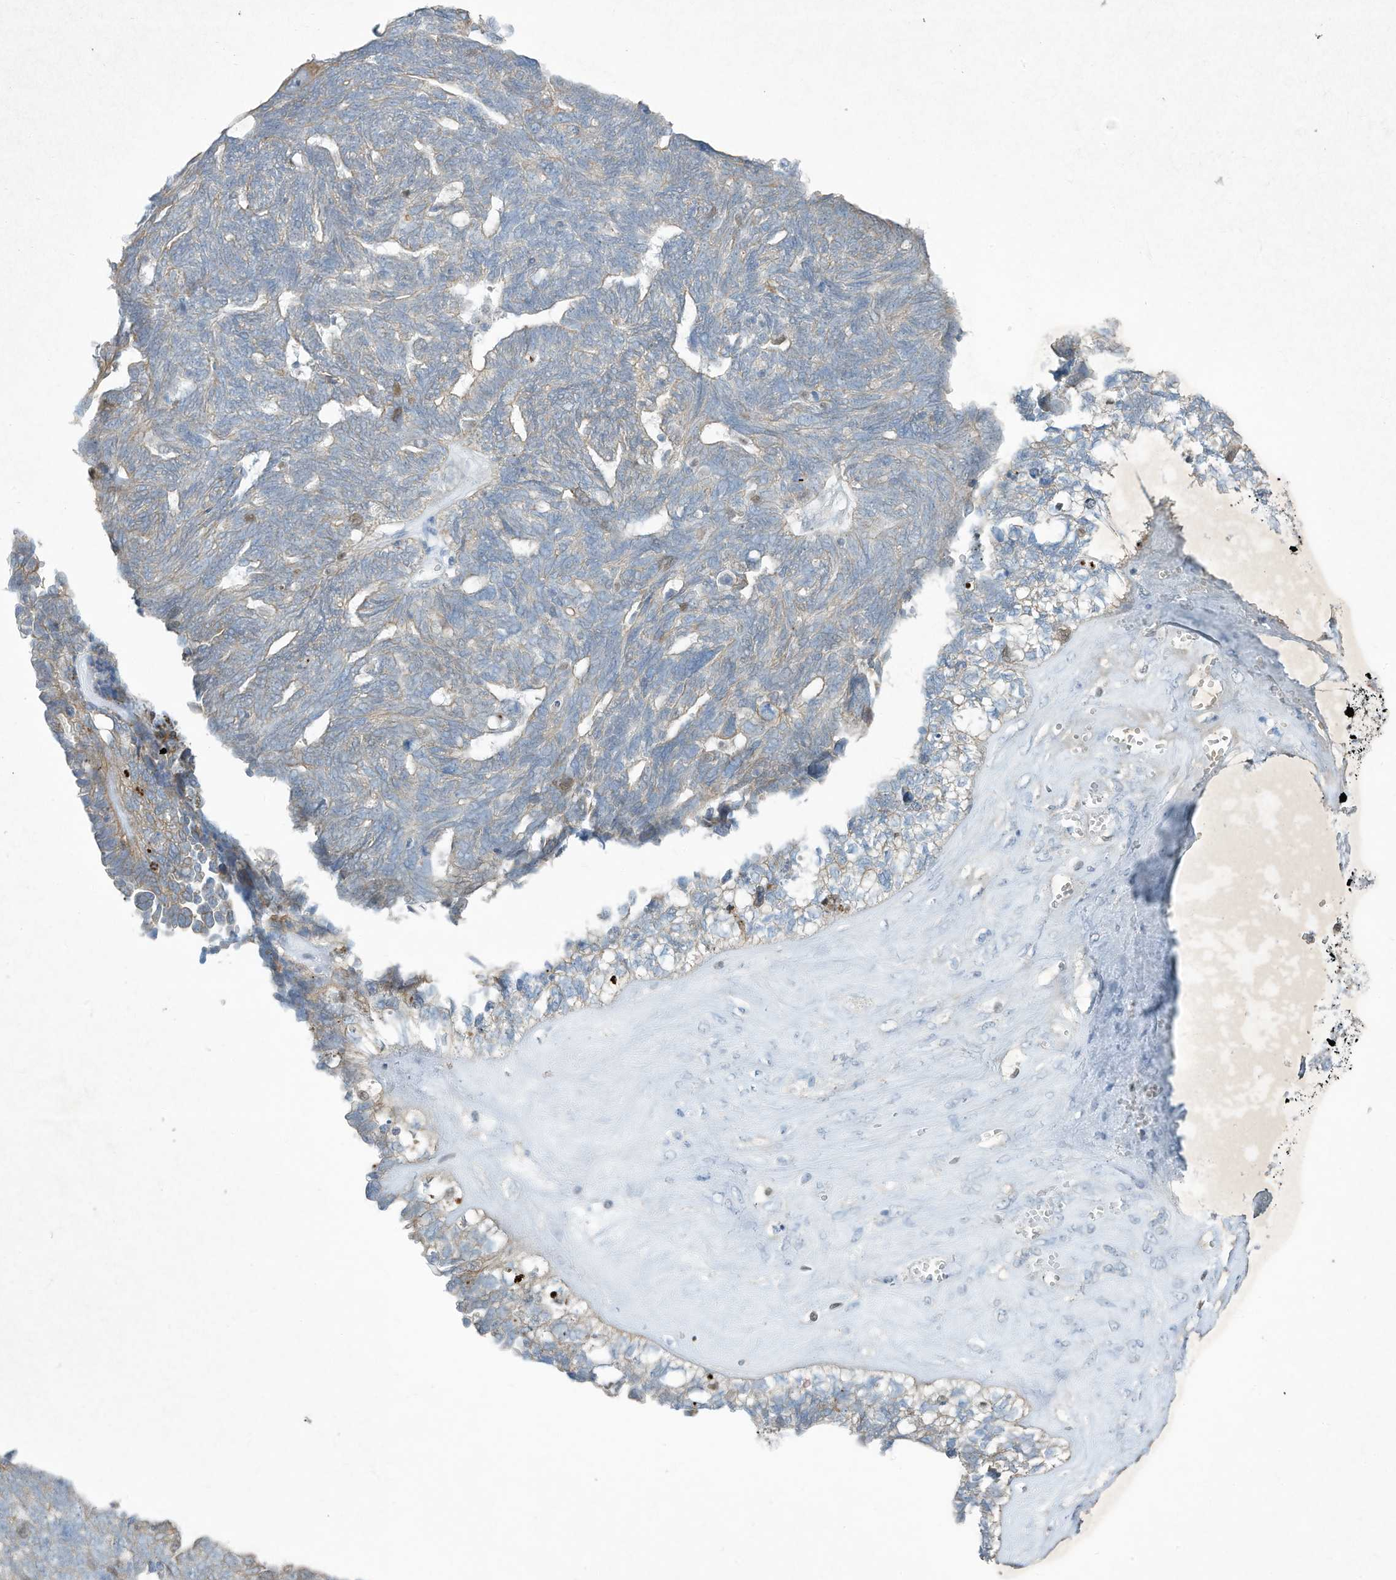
{"staining": {"intensity": "negative", "quantity": "none", "location": "none"}, "tissue": "ovarian cancer", "cell_type": "Tumor cells", "image_type": "cancer", "snomed": [{"axis": "morphology", "description": "Cystadenocarcinoma, serous, NOS"}, {"axis": "topography", "description": "Ovary"}], "caption": "Photomicrograph shows no significant protein staining in tumor cells of ovarian serous cystadenocarcinoma.", "gene": "TUBE1", "patient": {"sex": "female", "age": 79}}